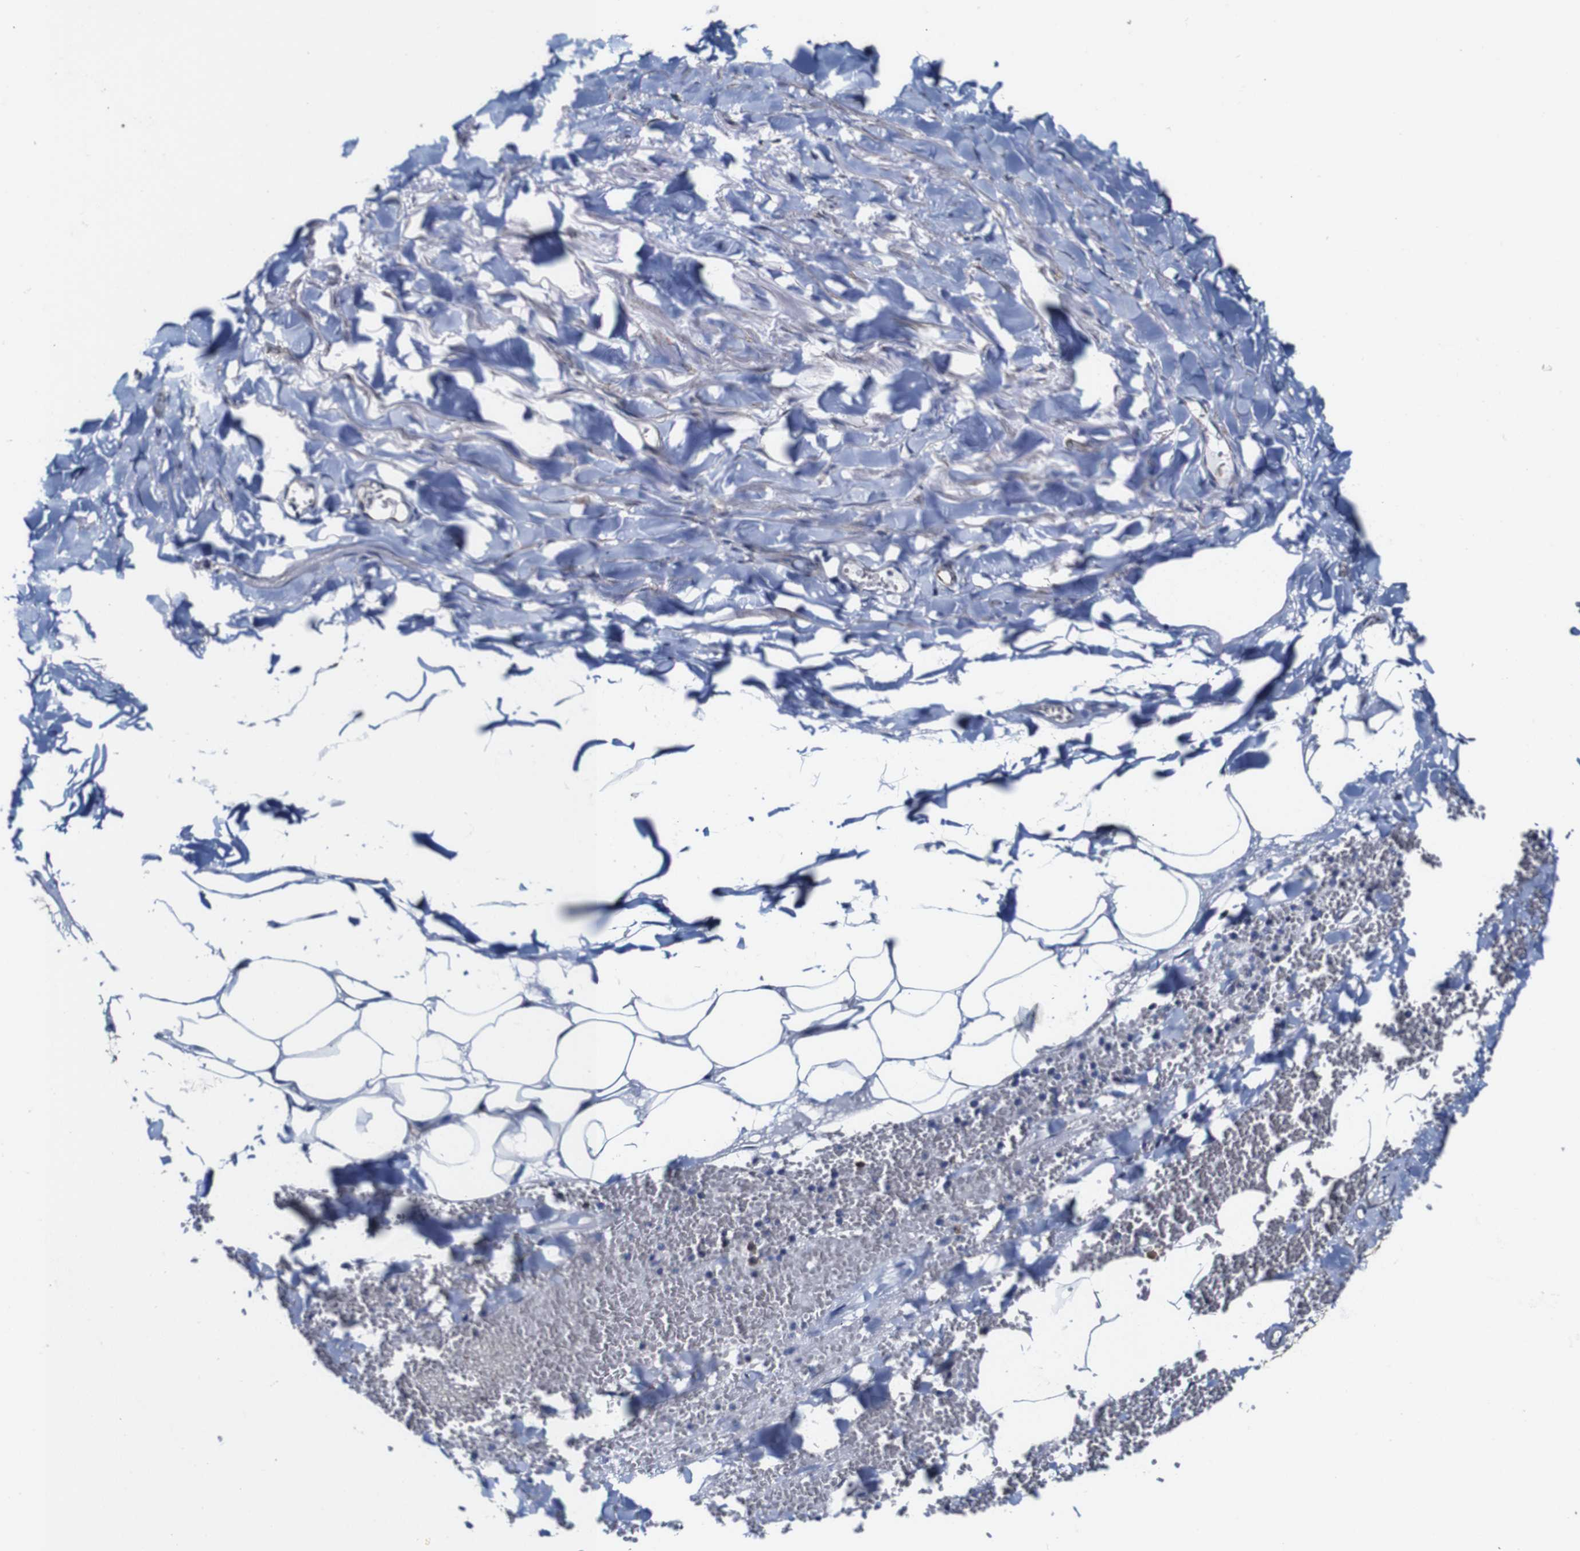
{"staining": {"intensity": "negative", "quantity": "none", "location": "none"}, "tissue": "adipose tissue", "cell_type": "Adipocytes", "image_type": "normal", "snomed": [{"axis": "morphology", "description": "Normal tissue, NOS"}, {"axis": "topography", "description": "Adipose tissue"}, {"axis": "topography", "description": "Peripheral nerve tissue"}], "caption": "IHC histopathology image of benign adipose tissue: human adipose tissue stained with DAB (3,3'-diaminobenzidine) displays no significant protein expression in adipocytes.", "gene": "CSF1R", "patient": {"sex": "male", "age": 52}}